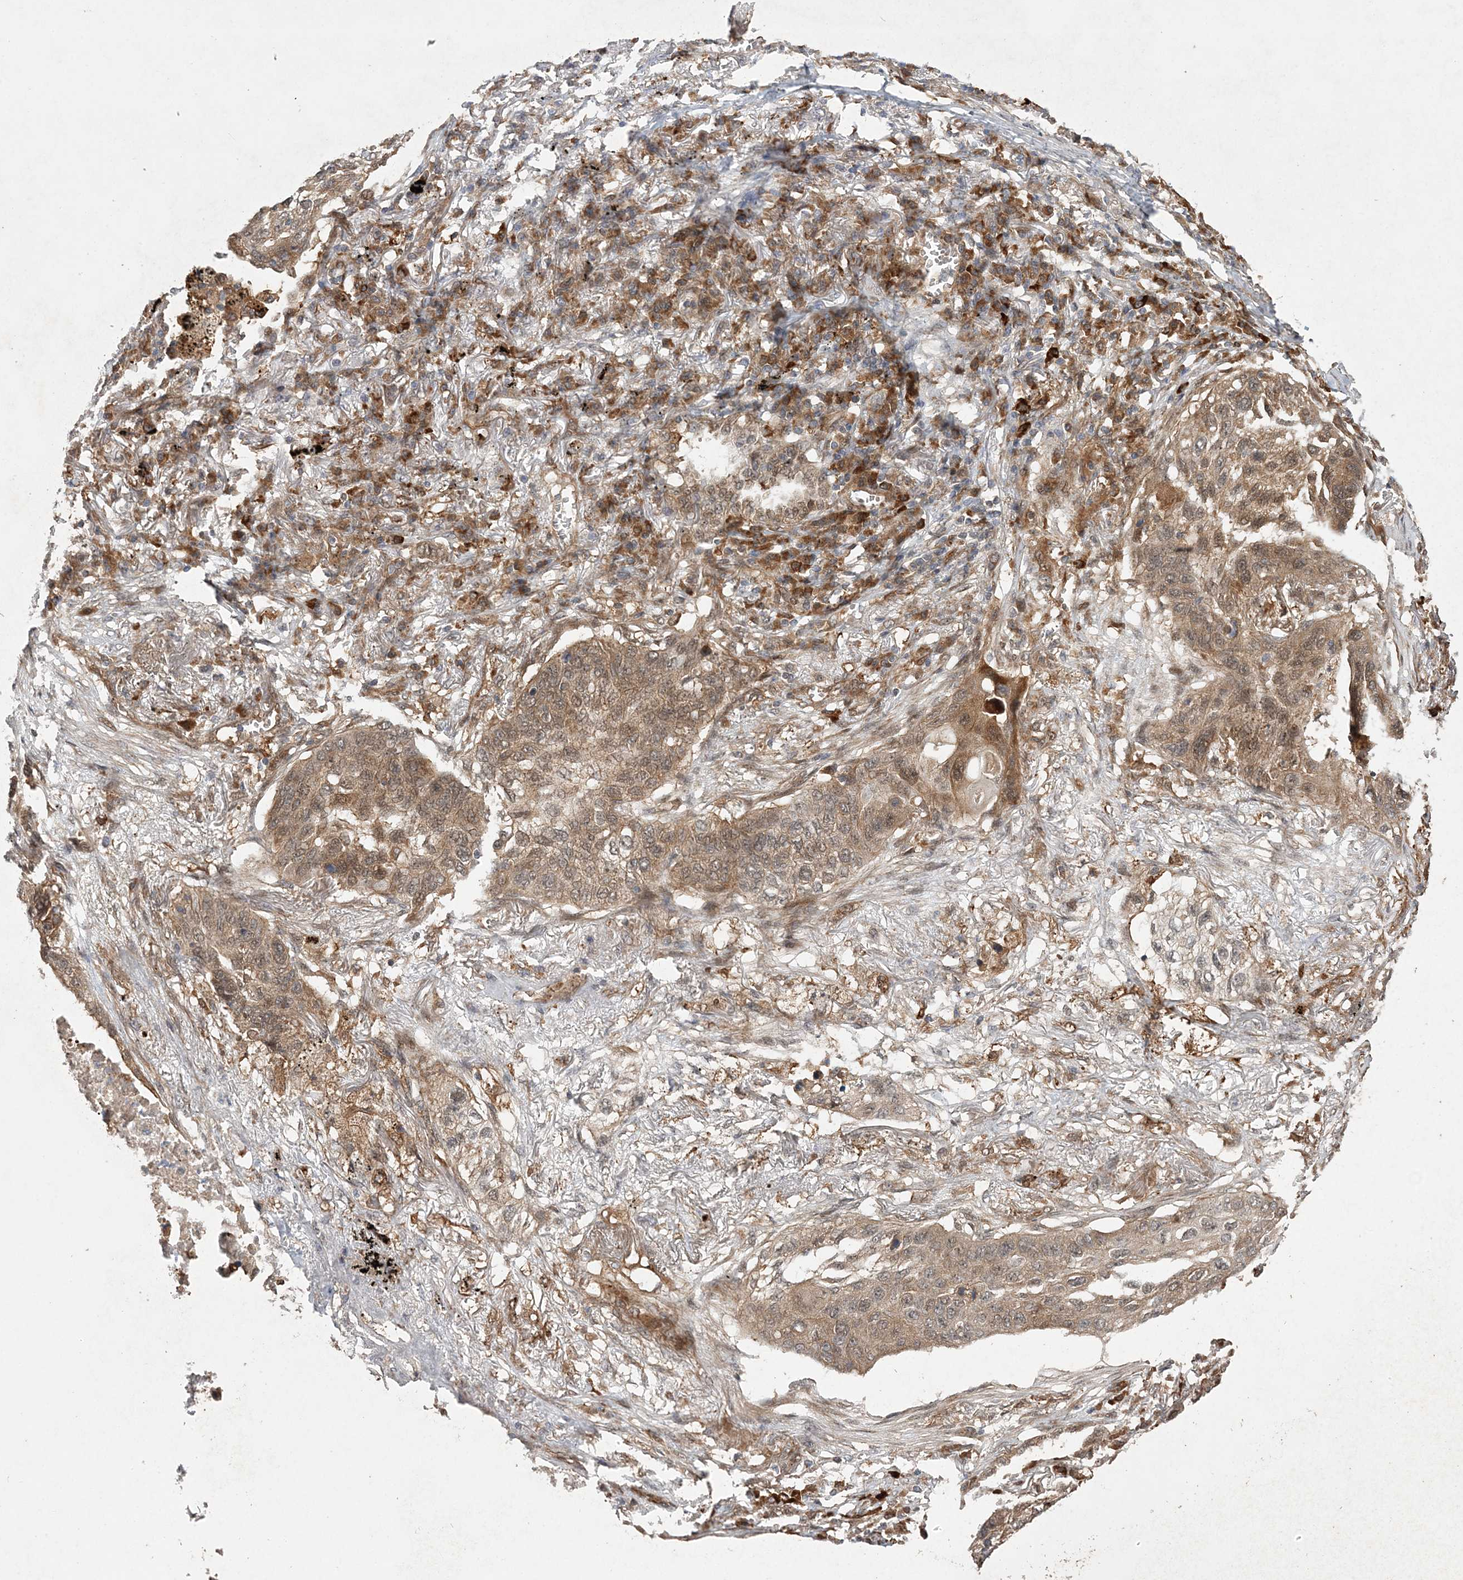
{"staining": {"intensity": "weak", "quantity": ">75%", "location": "cytoplasmic/membranous,nuclear"}, "tissue": "lung cancer", "cell_type": "Tumor cells", "image_type": "cancer", "snomed": [{"axis": "morphology", "description": "Squamous cell carcinoma, NOS"}, {"axis": "topography", "description": "Lung"}], "caption": "Protein analysis of lung squamous cell carcinoma tissue exhibits weak cytoplasmic/membranous and nuclear positivity in about >75% of tumor cells.", "gene": "UBTD2", "patient": {"sex": "female", "age": 63}}